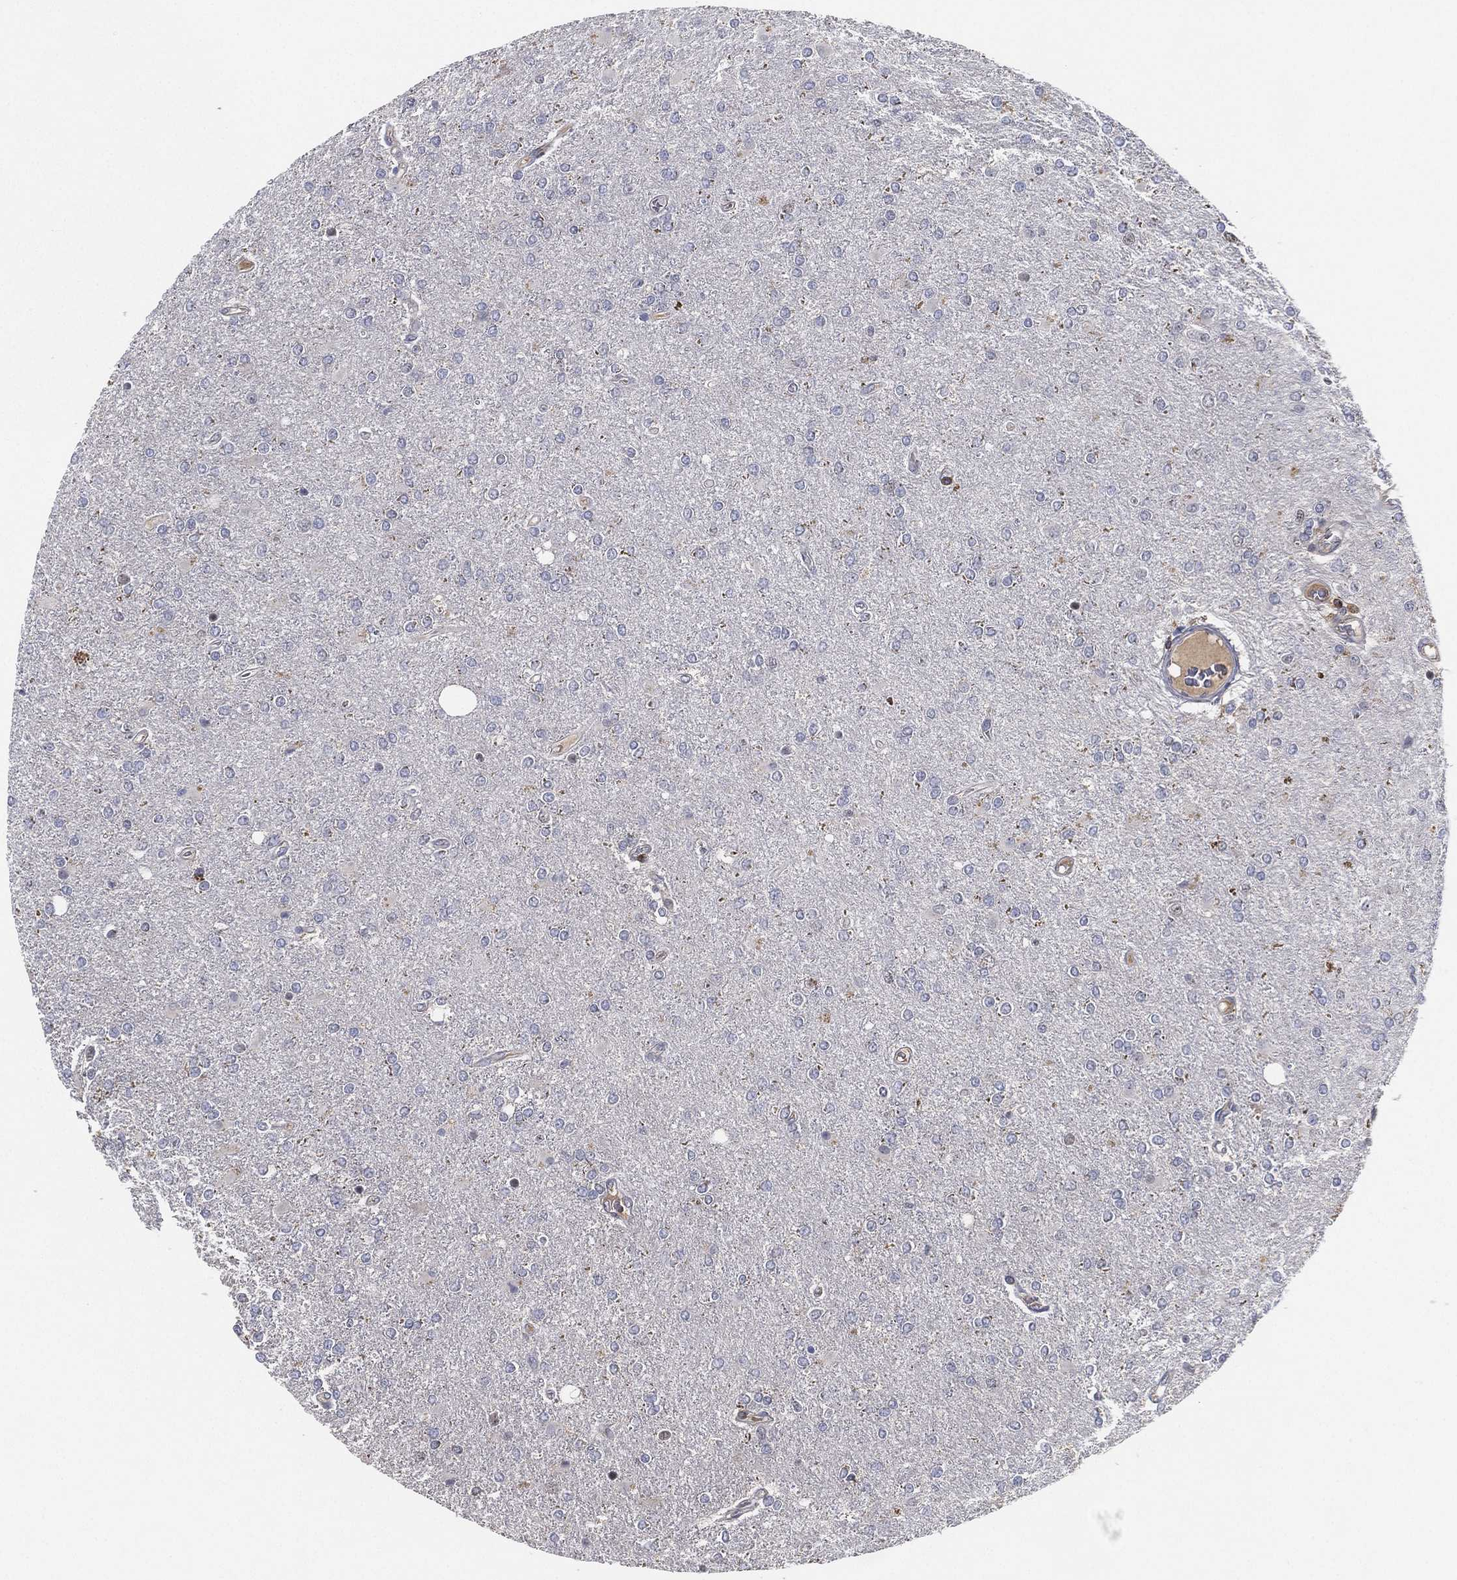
{"staining": {"intensity": "negative", "quantity": "none", "location": "none"}, "tissue": "glioma", "cell_type": "Tumor cells", "image_type": "cancer", "snomed": [{"axis": "morphology", "description": "Glioma, malignant, High grade"}, {"axis": "topography", "description": "Cerebral cortex"}], "caption": "A high-resolution micrograph shows IHC staining of glioma, which demonstrates no significant staining in tumor cells.", "gene": "CFAP251", "patient": {"sex": "male", "age": 70}}